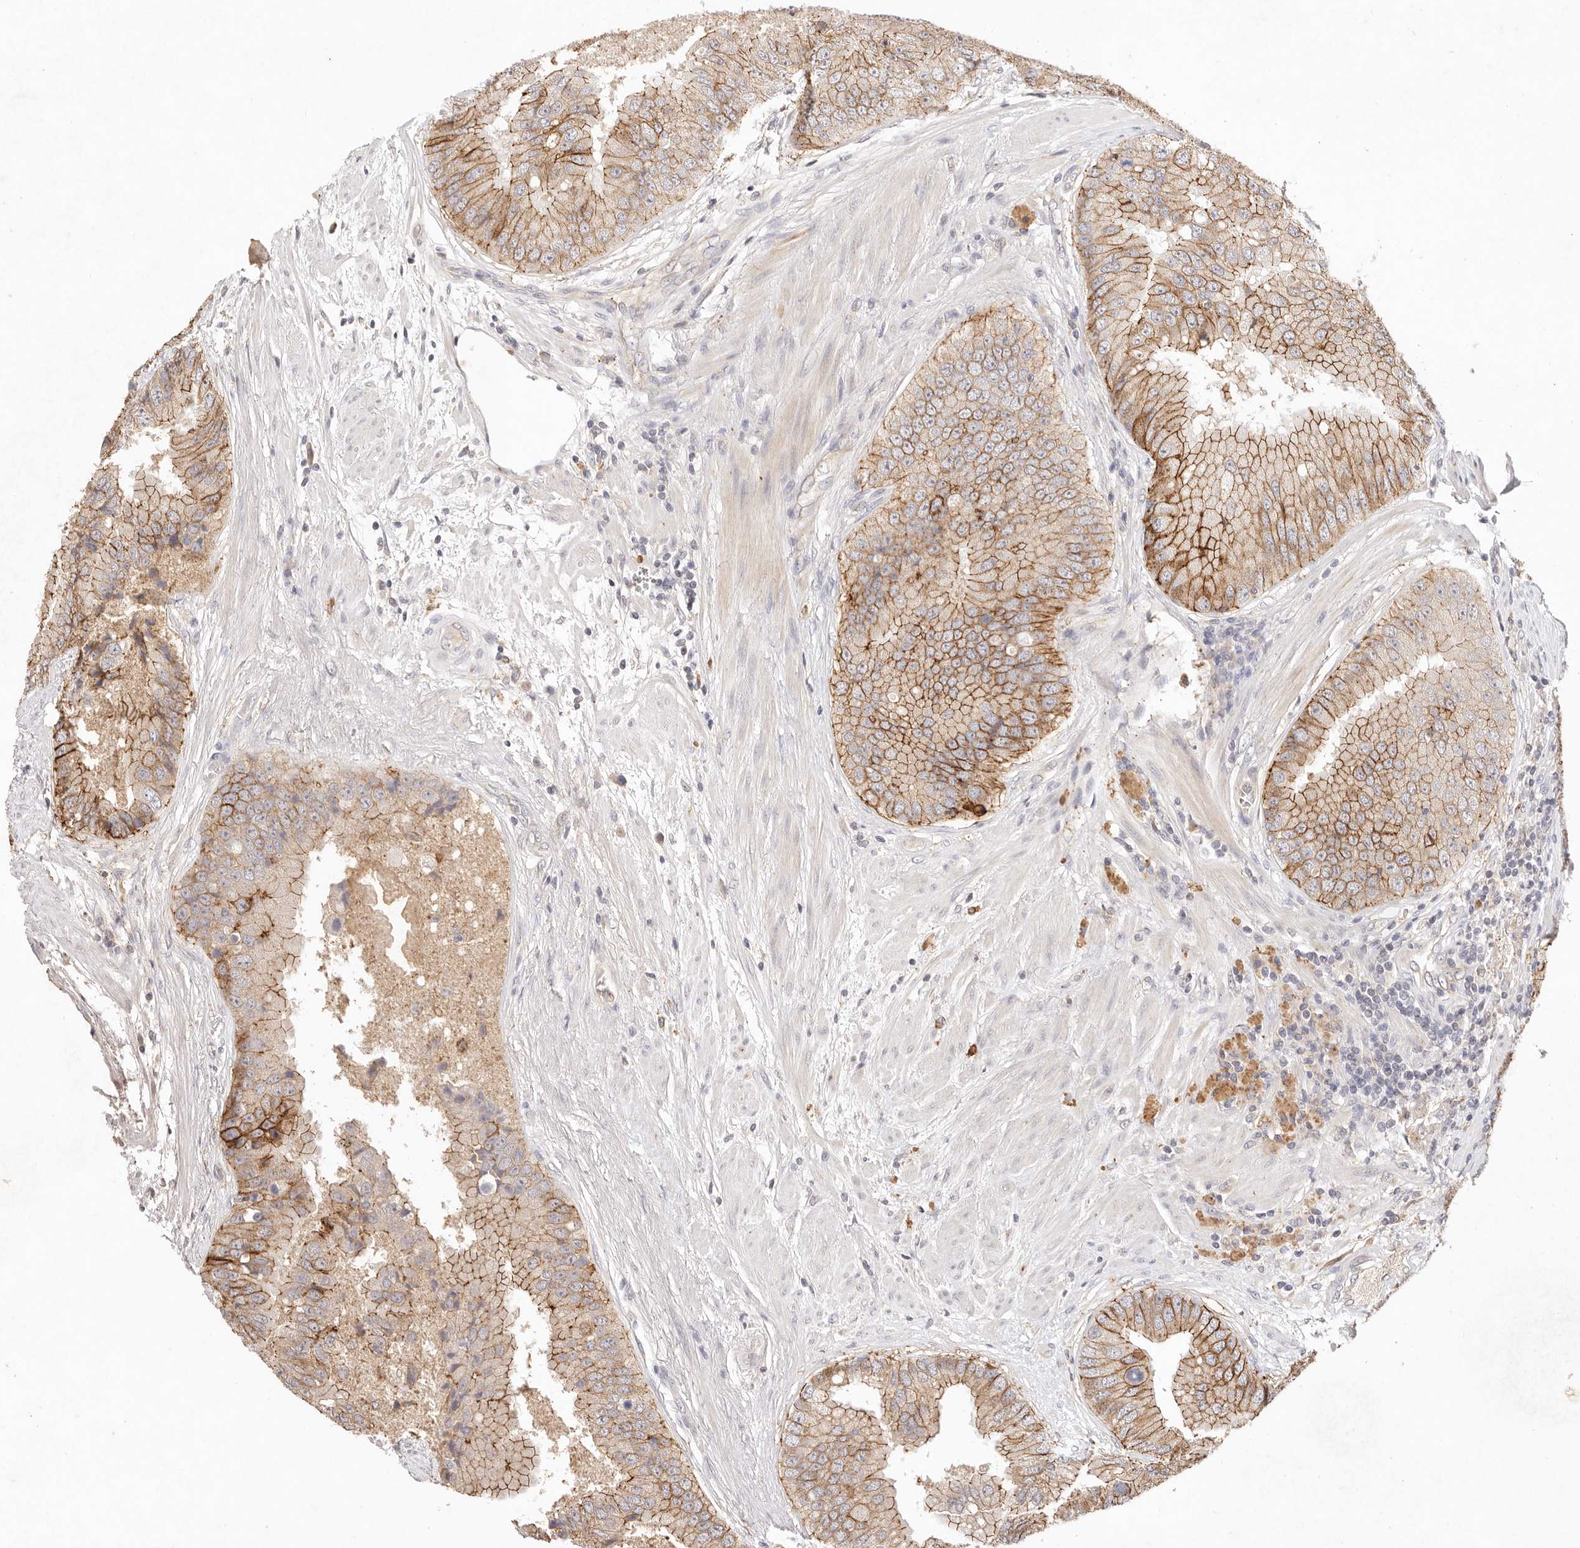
{"staining": {"intensity": "moderate", "quantity": ">75%", "location": "cytoplasmic/membranous"}, "tissue": "prostate cancer", "cell_type": "Tumor cells", "image_type": "cancer", "snomed": [{"axis": "morphology", "description": "Adenocarcinoma, High grade"}, {"axis": "topography", "description": "Prostate"}], "caption": "Immunohistochemical staining of prostate cancer shows moderate cytoplasmic/membranous protein staining in approximately >75% of tumor cells. (Stains: DAB in brown, nuclei in blue, Microscopy: brightfield microscopy at high magnification).", "gene": "CXADR", "patient": {"sex": "male", "age": 70}}